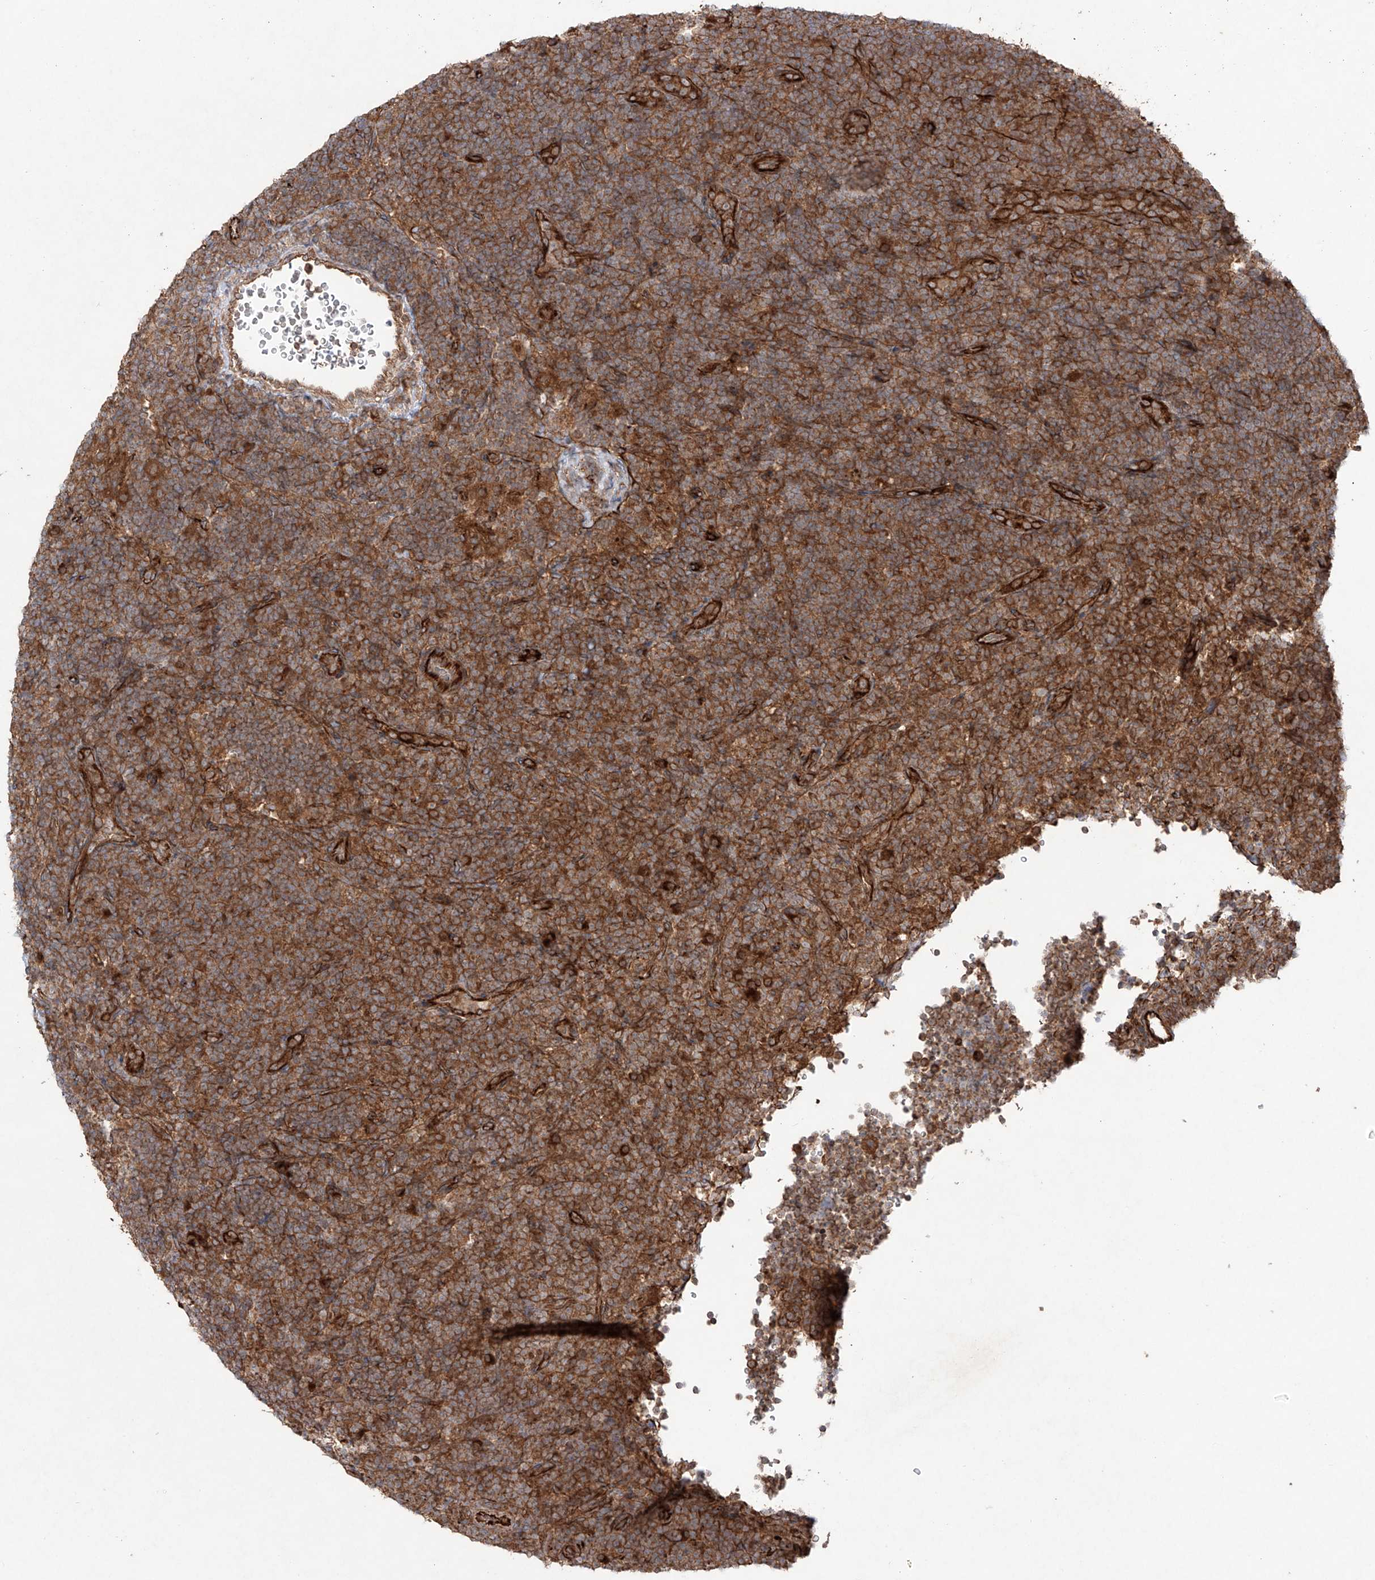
{"staining": {"intensity": "moderate", "quantity": ">75%", "location": "cytoplasmic/membranous"}, "tissue": "lymphoma", "cell_type": "Tumor cells", "image_type": "cancer", "snomed": [{"axis": "morphology", "description": "Hodgkin's disease, NOS"}, {"axis": "topography", "description": "Lymph node"}], "caption": "Immunohistochemical staining of lymphoma shows moderate cytoplasmic/membranous protein staining in approximately >75% of tumor cells. (Brightfield microscopy of DAB IHC at high magnification).", "gene": "YKT6", "patient": {"sex": "female", "age": 57}}